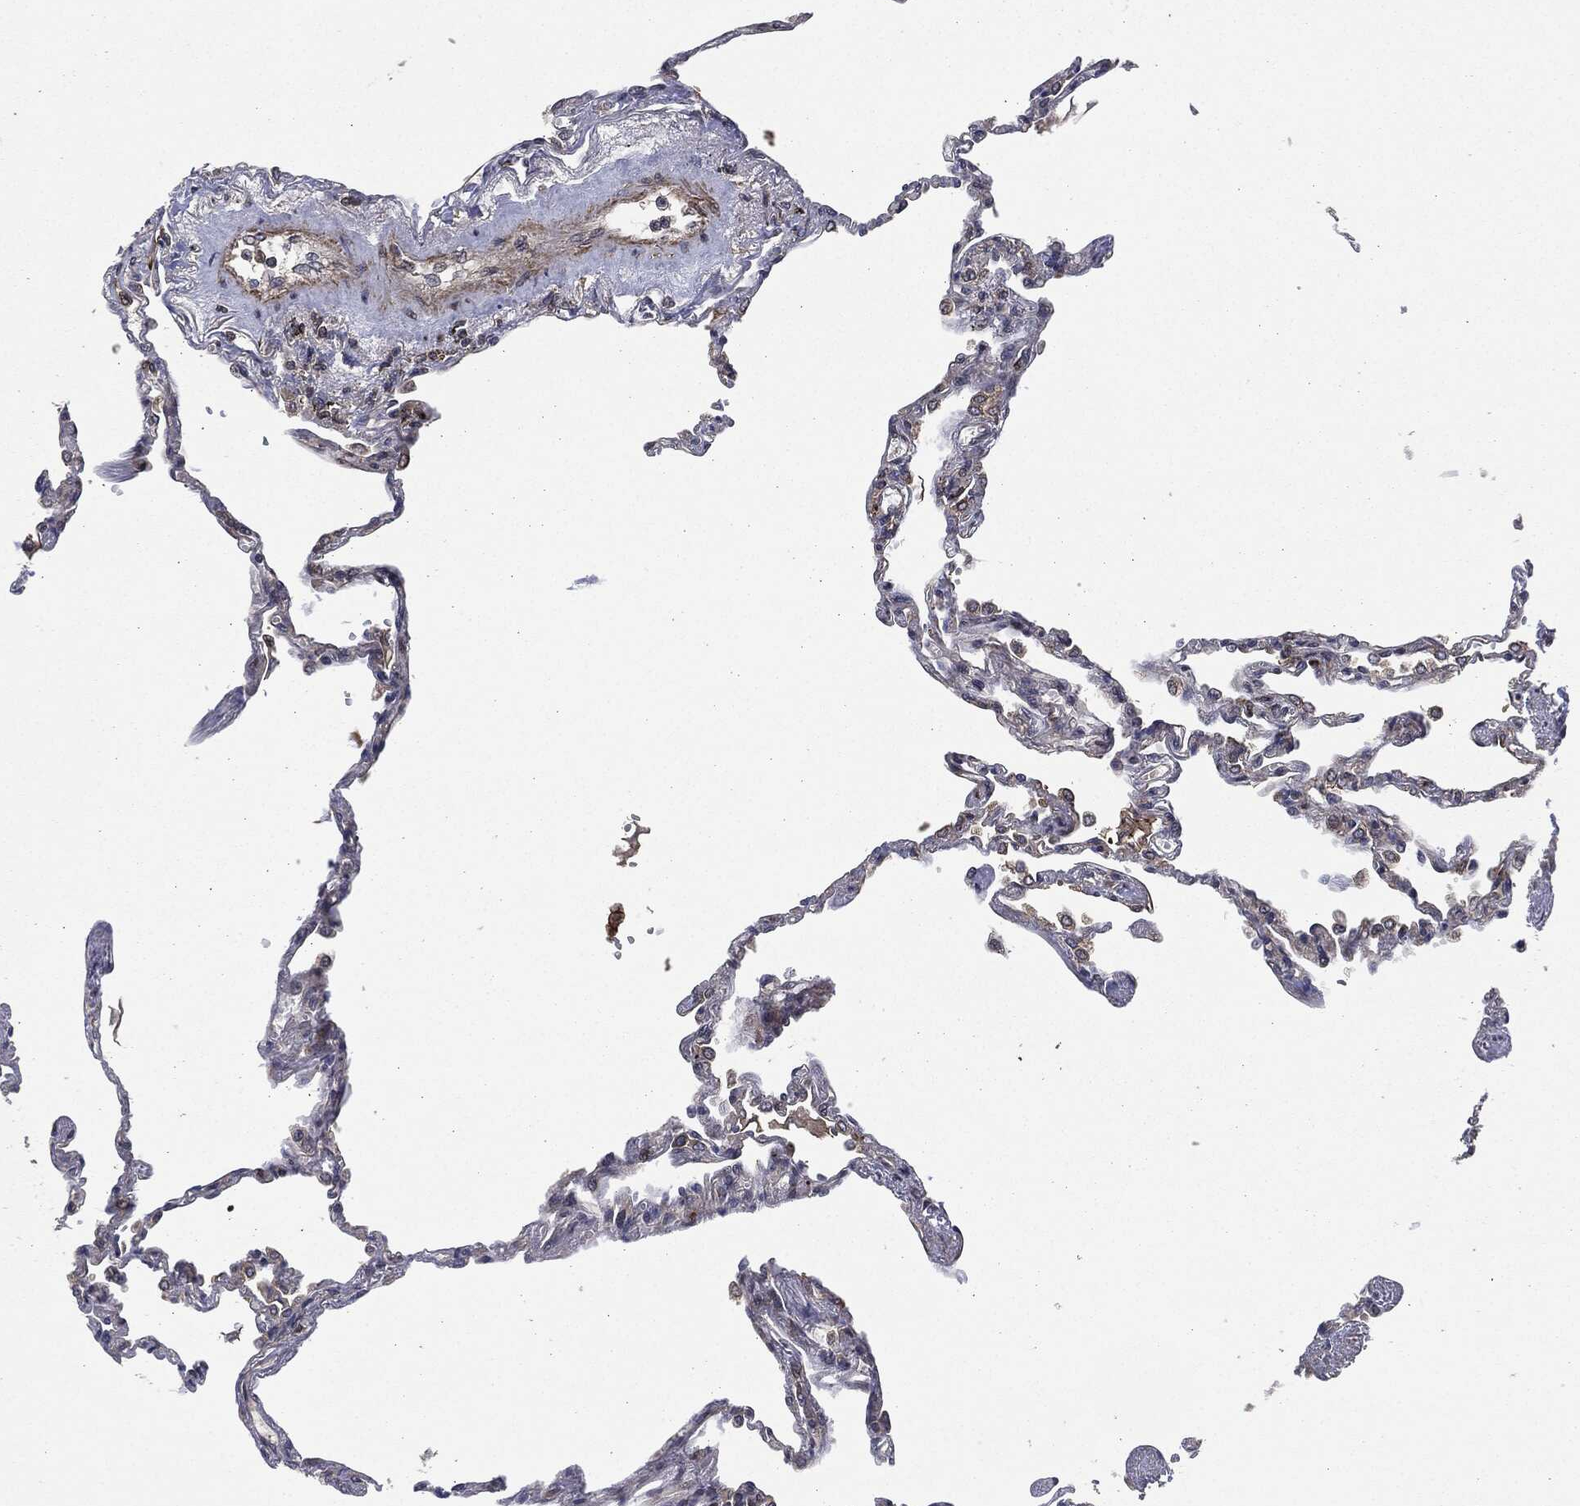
{"staining": {"intensity": "weak", "quantity": "<25%", "location": "cytoplasmic/membranous"}, "tissue": "lung", "cell_type": "Alveolar cells", "image_type": "normal", "snomed": [{"axis": "morphology", "description": "Normal tissue, NOS"}, {"axis": "topography", "description": "Lung"}], "caption": "Immunohistochemical staining of normal lung reveals no significant expression in alveolar cells. The staining was performed using DAB (3,3'-diaminobenzidine) to visualize the protein expression in brown, while the nuclei were stained in blue with hematoxylin (Magnification: 20x).", "gene": "UBR1", "patient": {"sex": "male", "age": 78}}